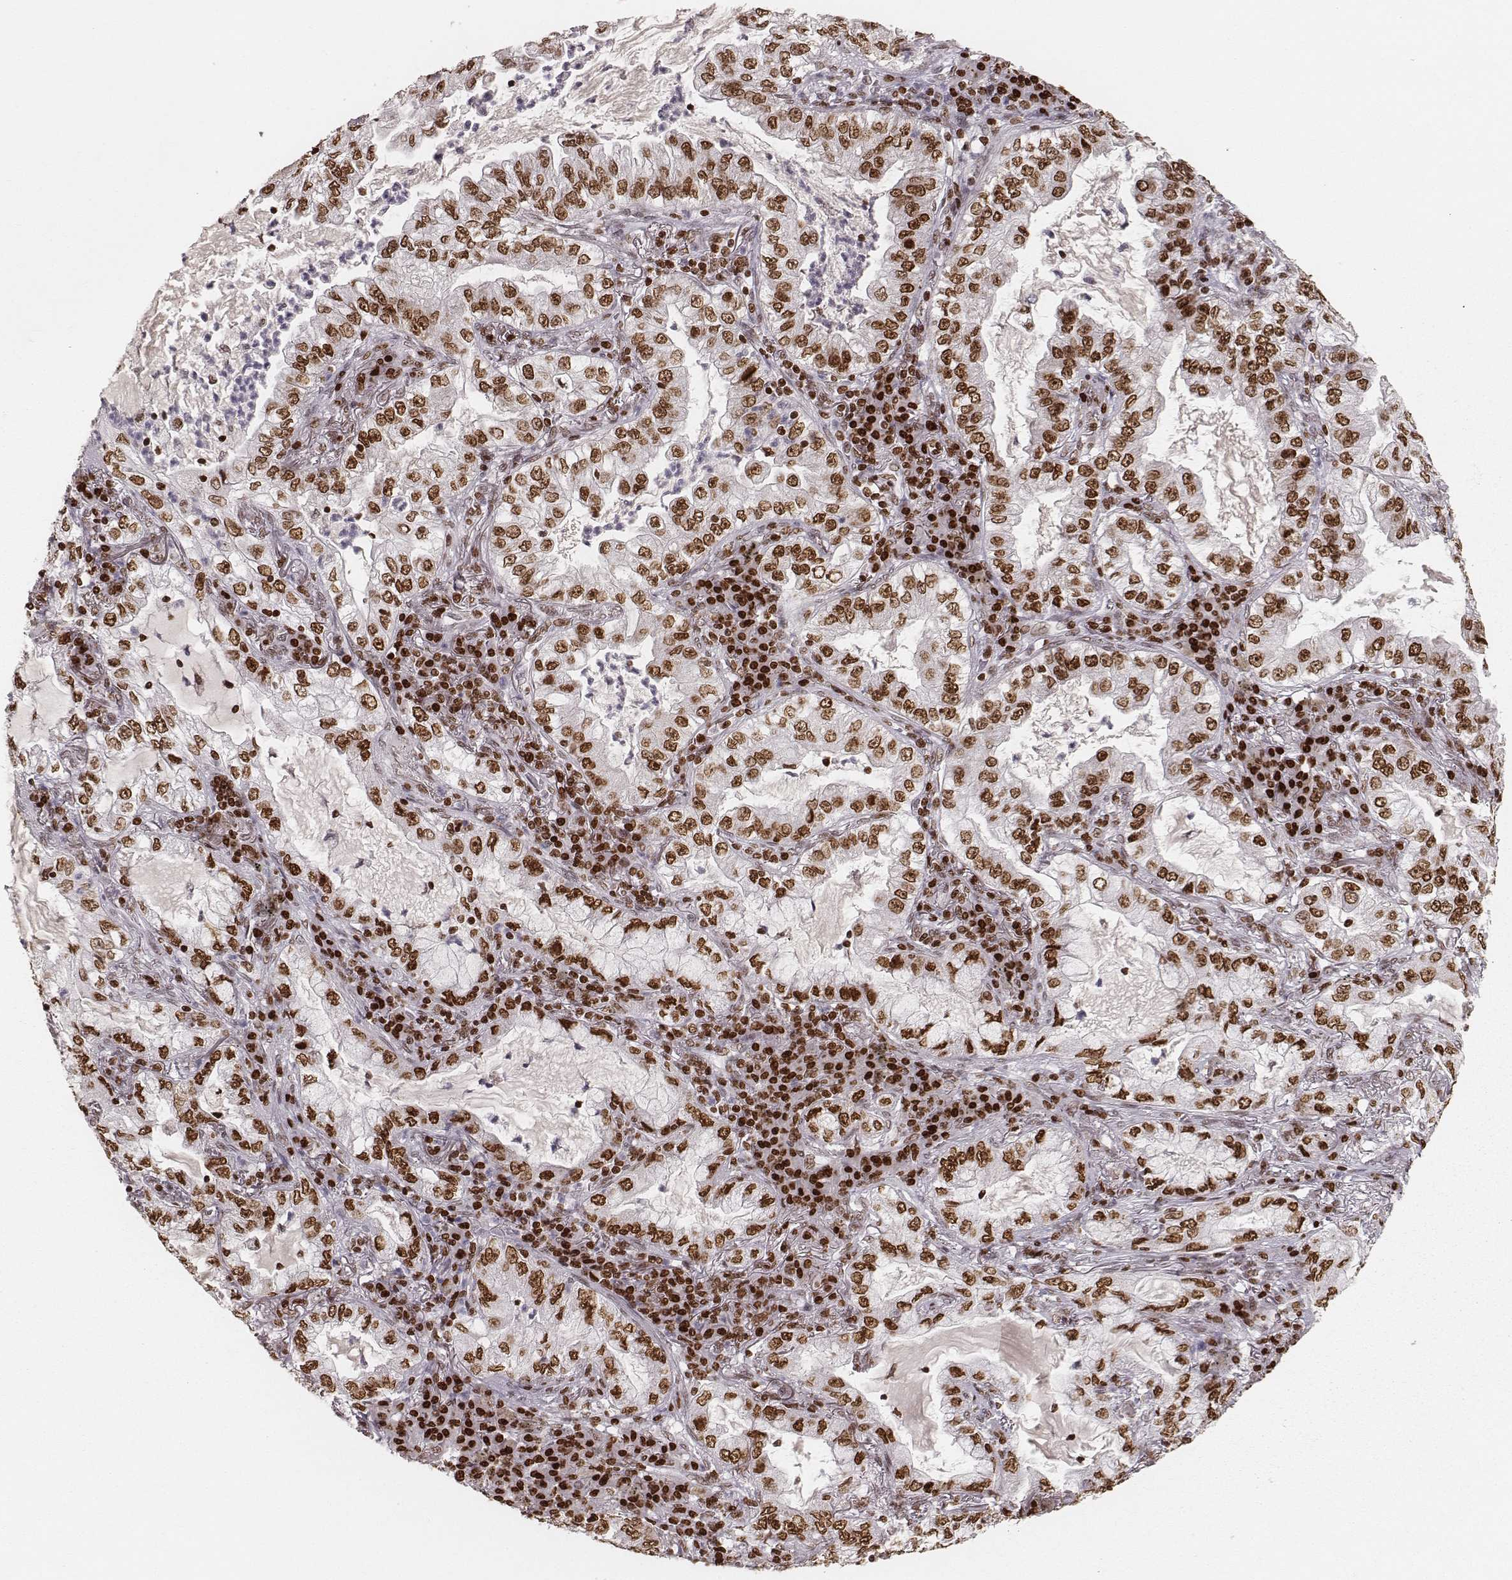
{"staining": {"intensity": "strong", "quantity": ">75%", "location": "nuclear"}, "tissue": "lung cancer", "cell_type": "Tumor cells", "image_type": "cancer", "snomed": [{"axis": "morphology", "description": "Adenocarcinoma, NOS"}, {"axis": "topography", "description": "Lung"}], "caption": "The immunohistochemical stain highlights strong nuclear expression in tumor cells of lung cancer (adenocarcinoma) tissue.", "gene": "PARP1", "patient": {"sex": "female", "age": 73}}